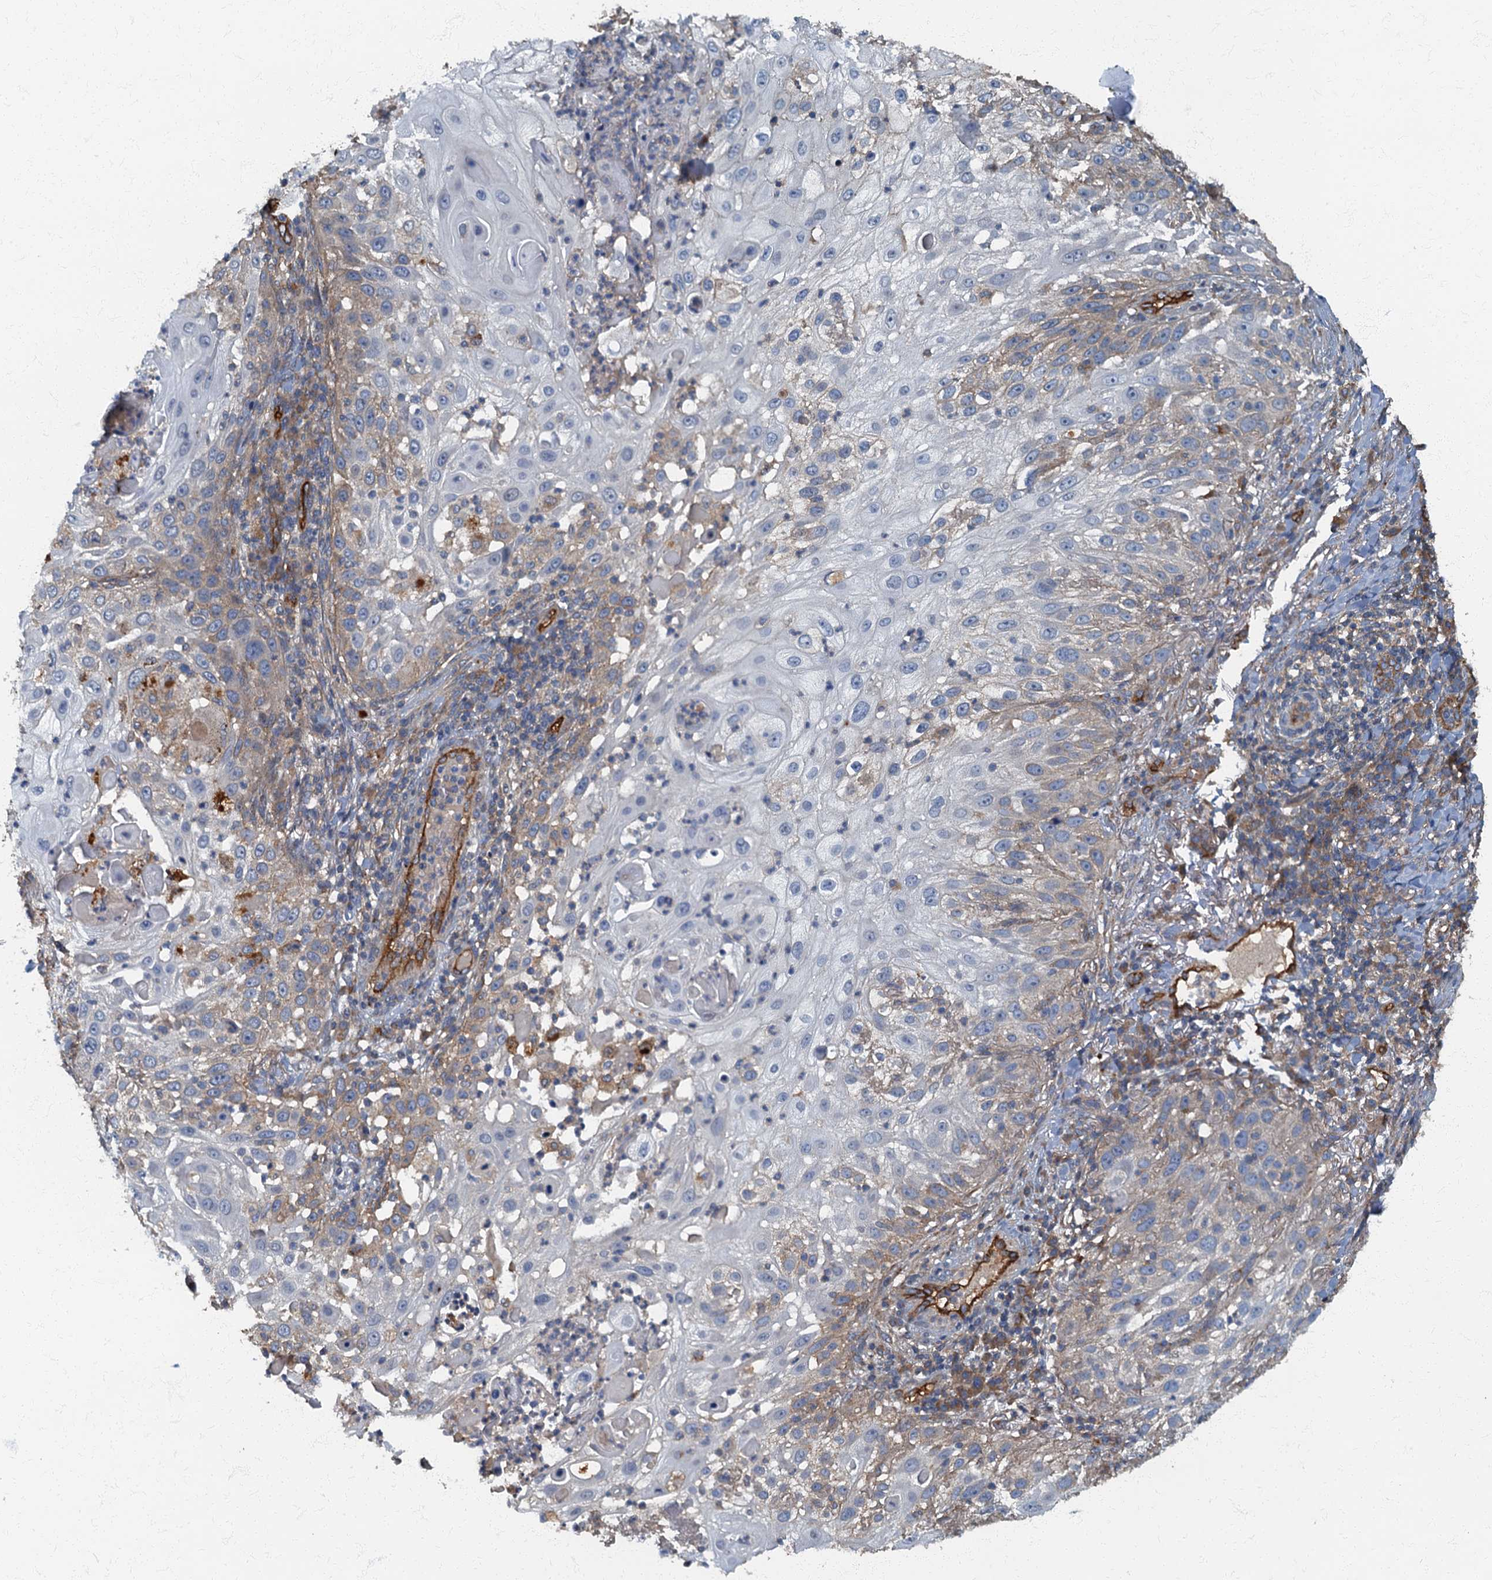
{"staining": {"intensity": "weak", "quantity": "25%-75%", "location": "cytoplasmic/membranous"}, "tissue": "skin cancer", "cell_type": "Tumor cells", "image_type": "cancer", "snomed": [{"axis": "morphology", "description": "Squamous cell carcinoma, NOS"}, {"axis": "topography", "description": "Skin"}], "caption": "Immunohistochemical staining of skin cancer (squamous cell carcinoma) shows low levels of weak cytoplasmic/membranous protein expression in about 25%-75% of tumor cells. (DAB IHC, brown staining for protein, blue staining for nuclei).", "gene": "ARL11", "patient": {"sex": "female", "age": 44}}